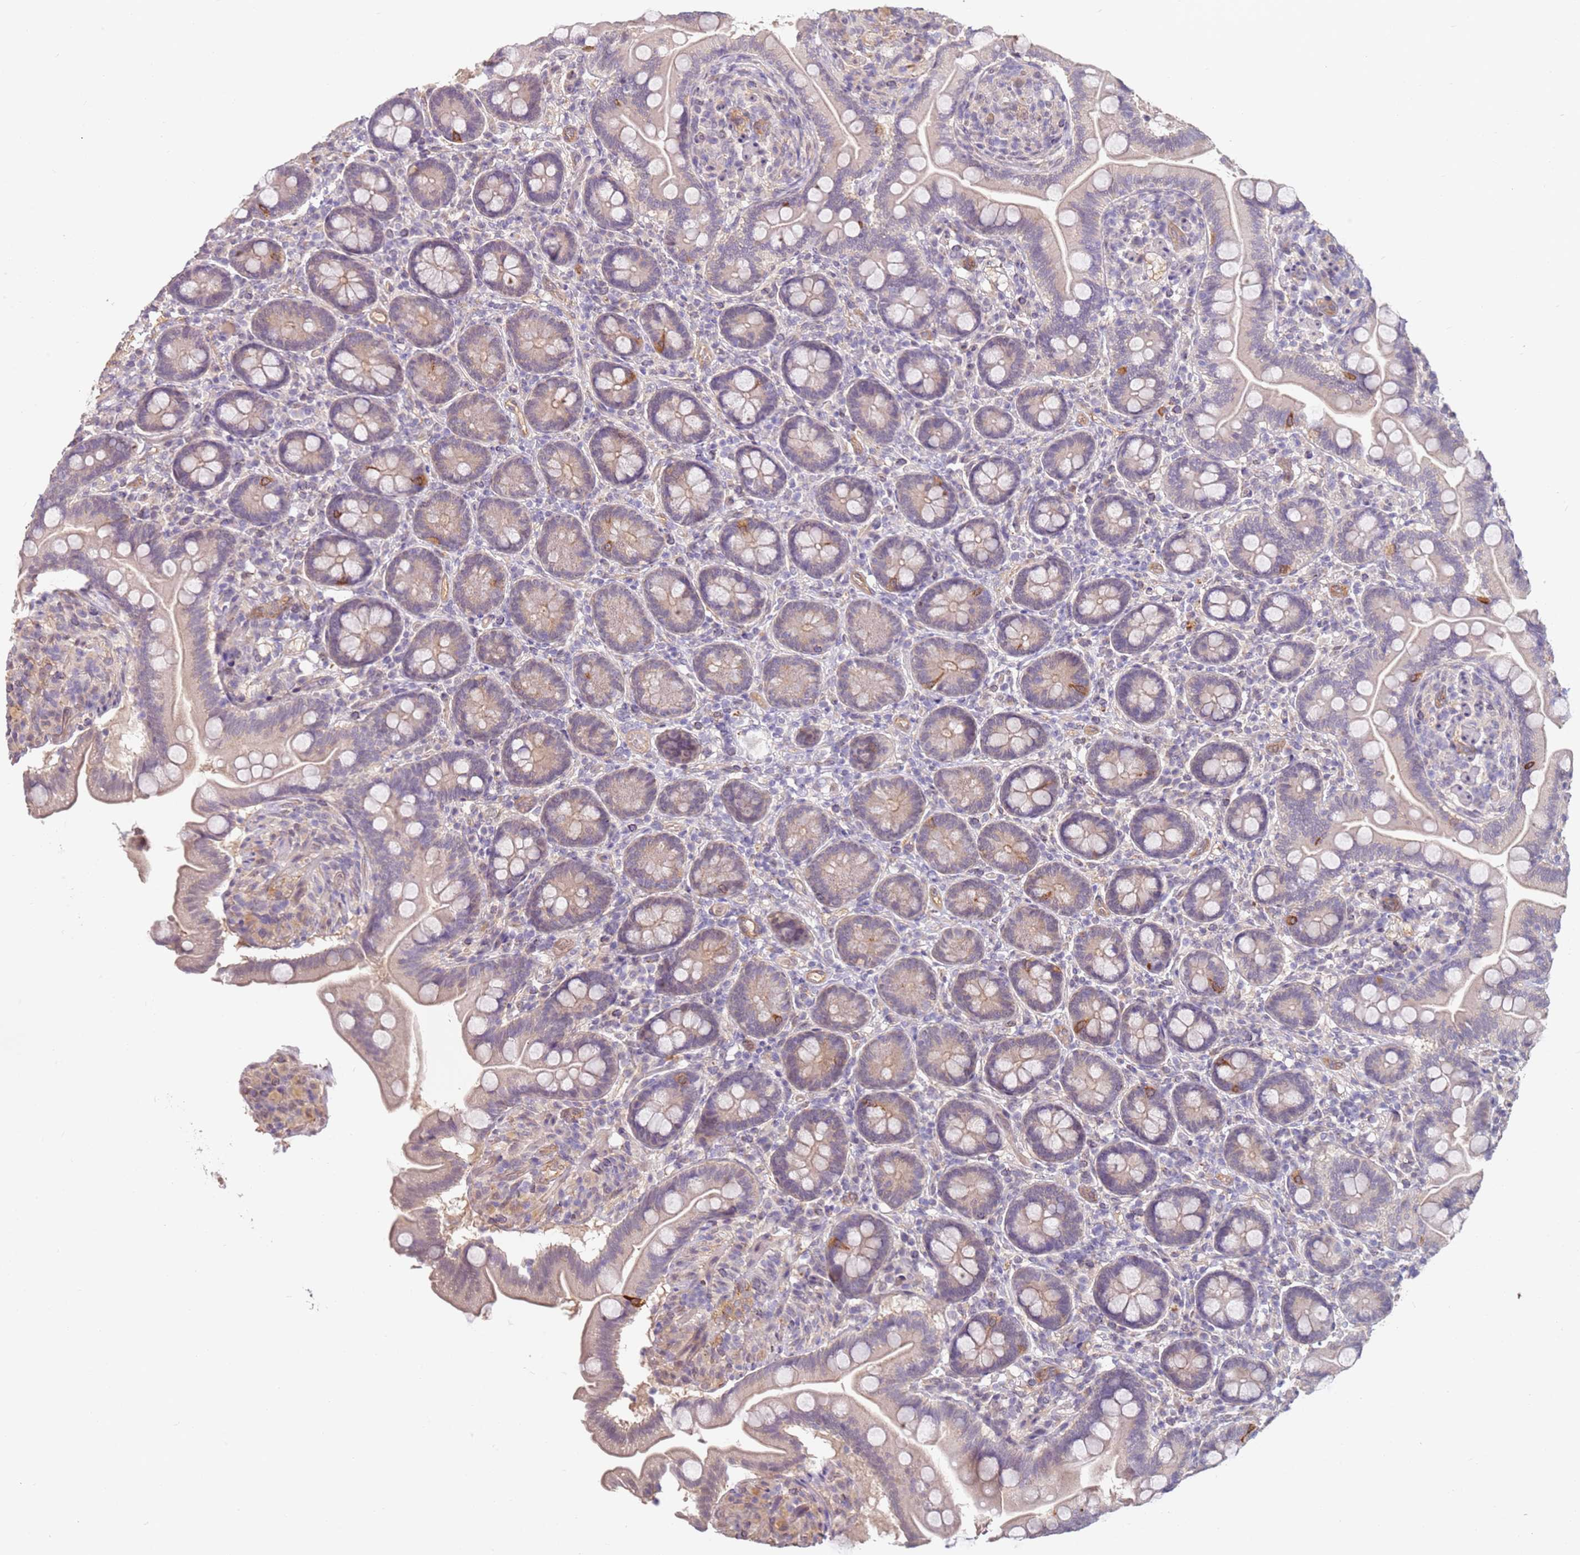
{"staining": {"intensity": "weak", "quantity": "<25%", "location": "cytoplasmic/membranous"}, "tissue": "small intestine", "cell_type": "Glandular cells", "image_type": "normal", "snomed": [{"axis": "morphology", "description": "Normal tissue, NOS"}, {"axis": "topography", "description": "Small intestine"}], "caption": "High power microscopy image of an immunohistochemistry (IHC) histopathology image of normal small intestine, revealing no significant staining in glandular cells.", "gene": "WDR93", "patient": {"sex": "female", "age": 64}}